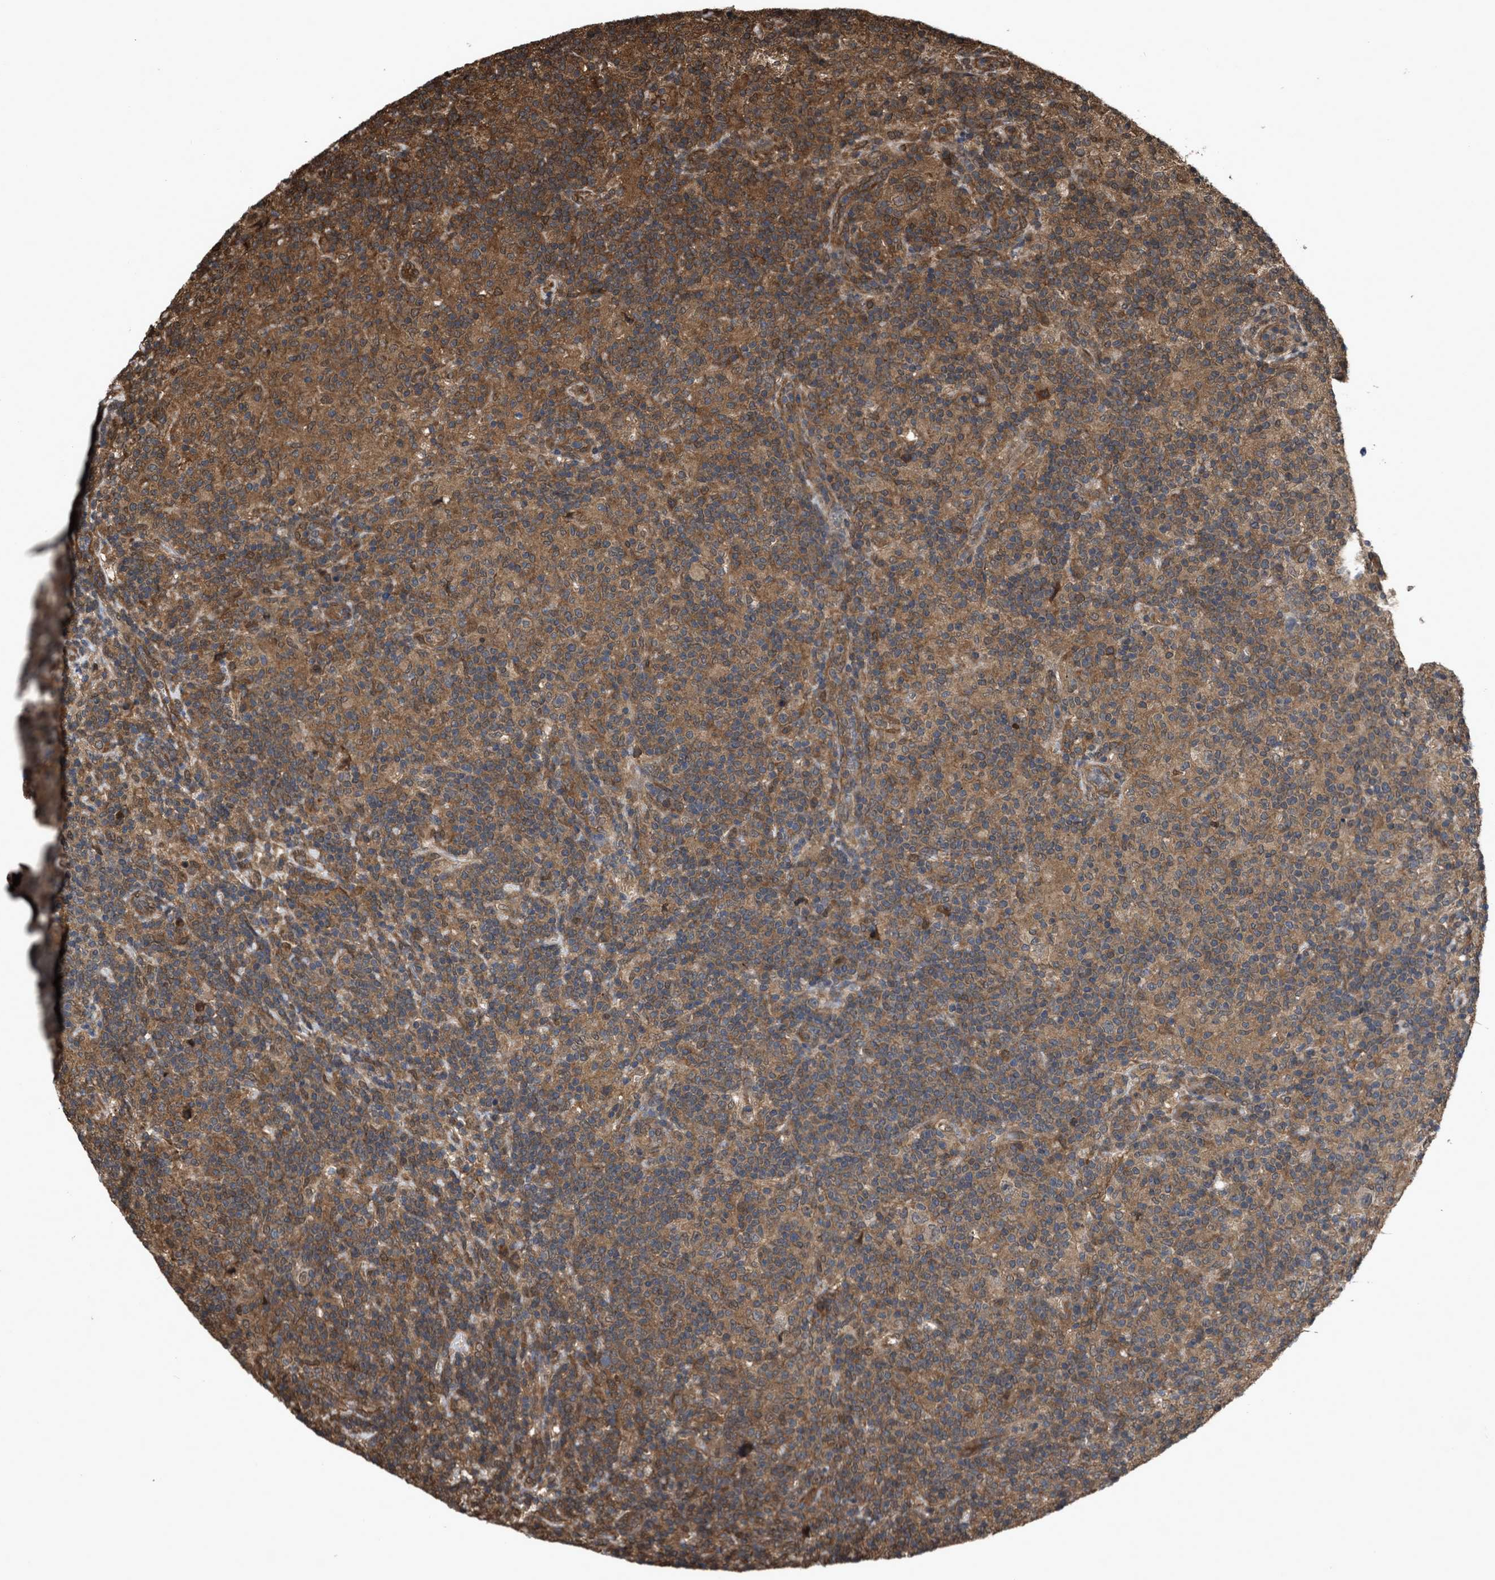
{"staining": {"intensity": "weak", "quantity": ">75%", "location": "cytoplasmic/membranous"}, "tissue": "lymphoma", "cell_type": "Tumor cells", "image_type": "cancer", "snomed": [{"axis": "morphology", "description": "Hodgkin's disease, NOS"}, {"axis": "topography", "description": "Lymph node"}], "caption": "Lymphoma stained with a brown dye demonstrates weak cytoplasmic/membranous positive staining in approximately >75% of tumor cells.", "gene": "YWHAG", "patient": {"sex": "male", "age": 70}}